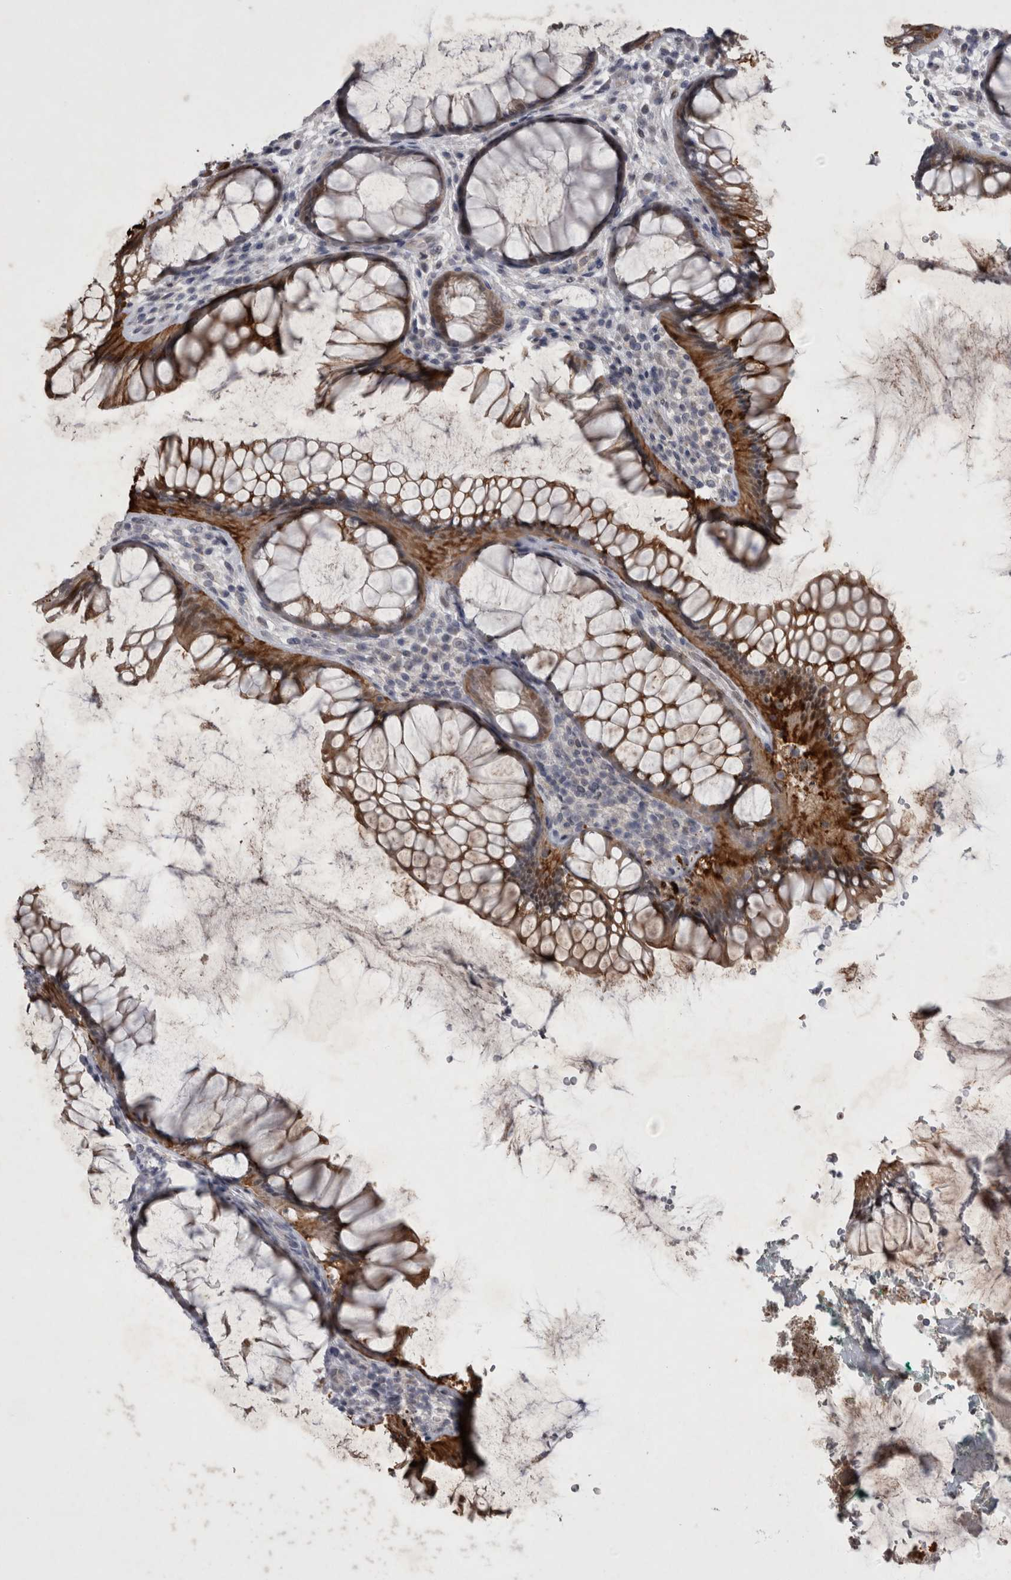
{"staining": {"intensity": "strong", "quantity": "25%-75%", "location": "cytoplasmic/membranous,nuclear"}, "tissue": "rectum", "cell_type": "Glandular cells", "image_type": "normal", "snomed": [{"axis": "morphology", "description": "Normal tissue, NOS"}, {"axis": "topography", "description": "Rectum"}], "caption": "Immunohistochemical staining of unremarkable human rectum reveals 25%-75% levels of strong cytoplasmic/membranous,nuclear protein expression in approximately 25%-75% of glandular cells.", "gene": "IFI44", "patient": {"sex": "male", "age": 51}}